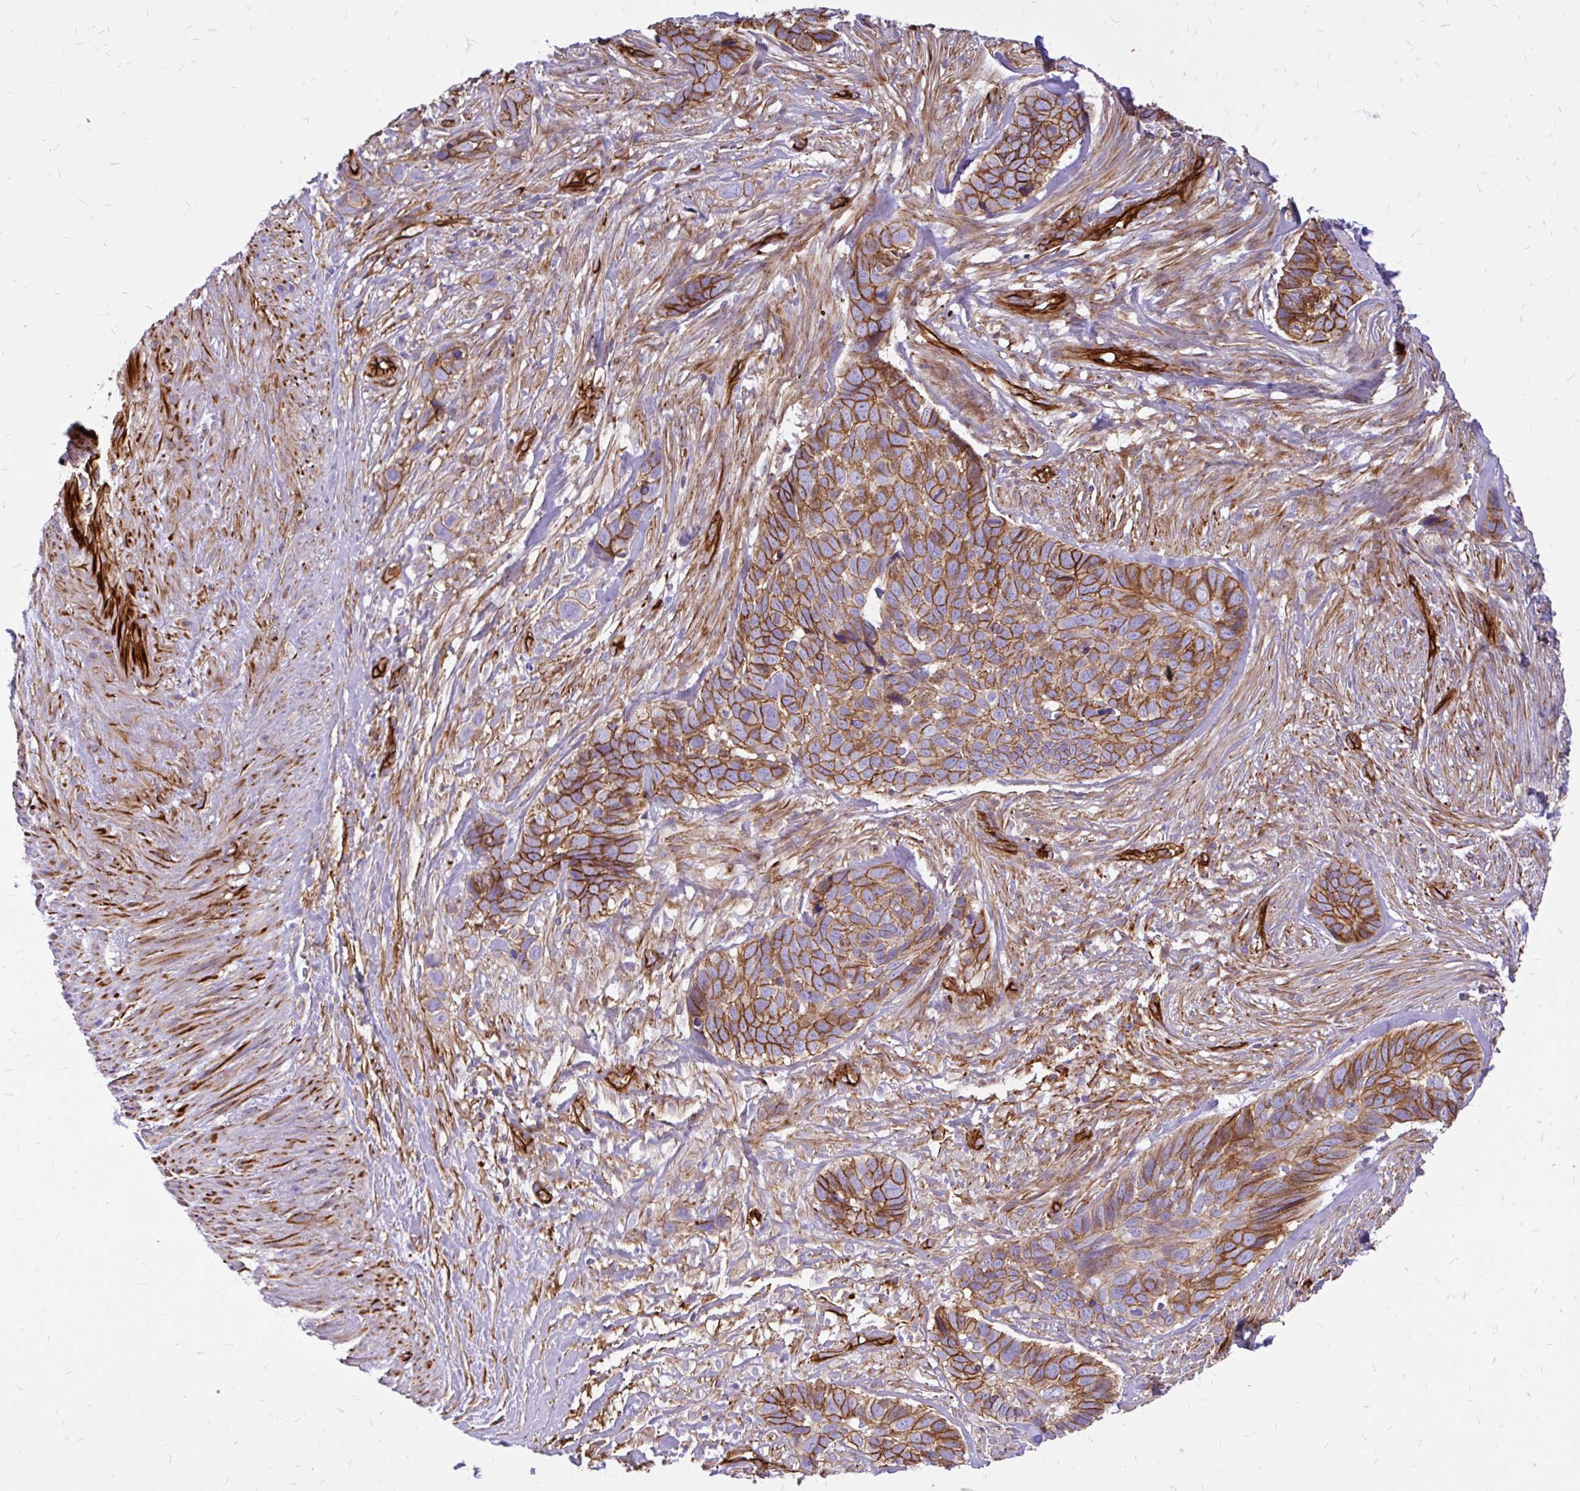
{"staining": {"intensity": "strong", "quantity": ">75%", "location": "cytoplasmic/membranous"}, "tissue": "skin cancer", "cell_type": "Tumor cells", "image_type": "cancer", "snomed": [{"axis": "morphology", "description": "Basal cell carcinoma"}, {"axis": "topography", "description": "Skin"}], "caption": "Immunohistochemical staining of human skin cancer (basal cell carcinoma) reveals high levels of strong cytoplasmic/membranous positivity in approximately >75% of tumor cells.", "gene": "MAP1LC3B", "patient": {"sex": "female", "age": 82}}